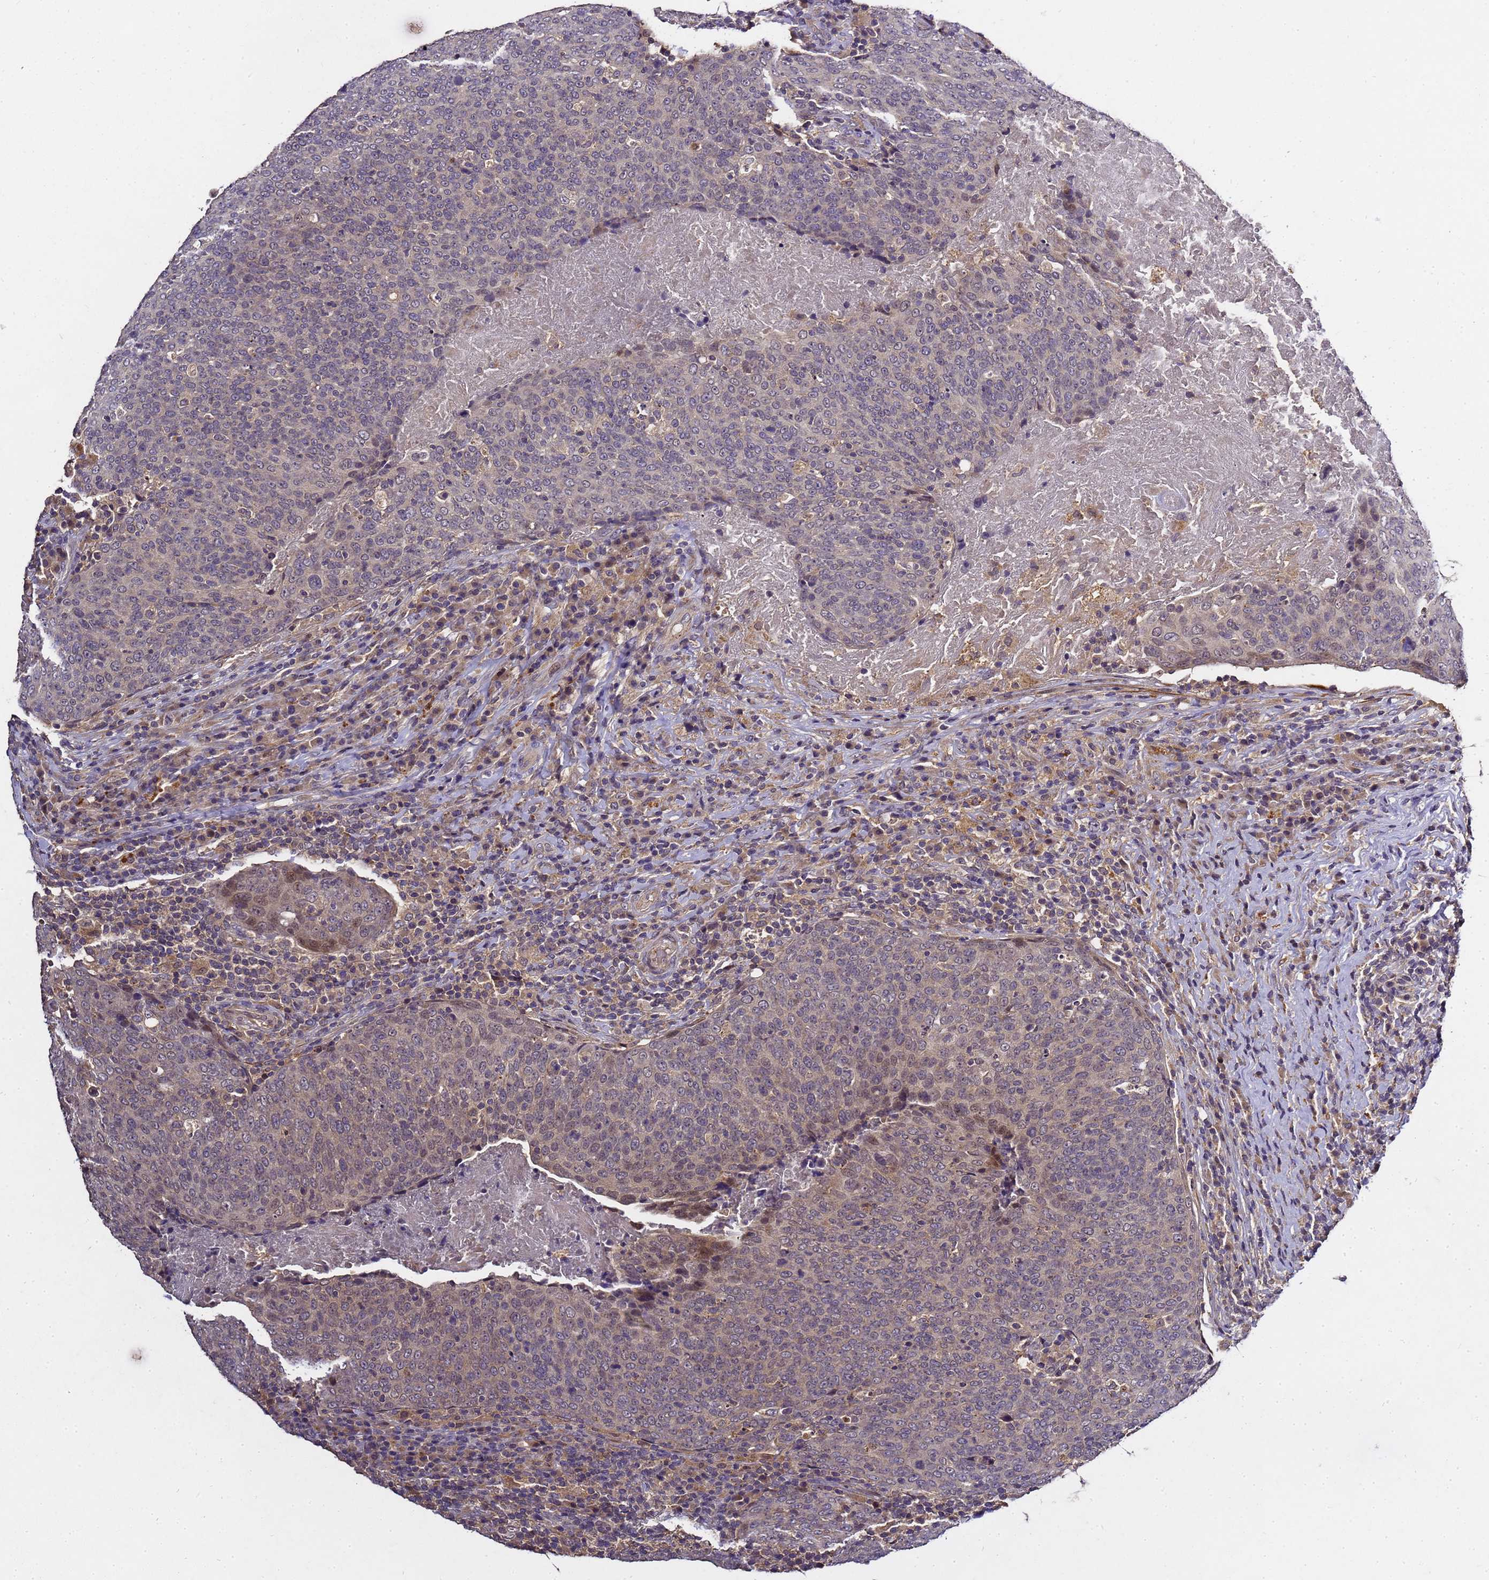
{"staining": {"intensity": "weak", "quantity": "<25%", "location": "cytoplasmic/membranous,nuclear"}, "tissue": "head and neck cancer", "cell_type": "Tumor cells", "image_type": "cancer", "snomed": [{"axis": "morphology", "description": "Squamous cell carcinoma, NOS"}, {"axis": "morphology", "description": "Squamous cell carcinoma, metastatic, NOS"}, {"axis": "topography", "description": "Lymph node"}, {"axis": "topography", "description": "Head-Neck"}], "caption": "Tumor cells are negative for brown protein staining in metastatic squamous cell carcinoma (head and neck). Nuclei are stained in blue.", "gene": "LGI4", "patient": {"sex": "male", "age": 62}}